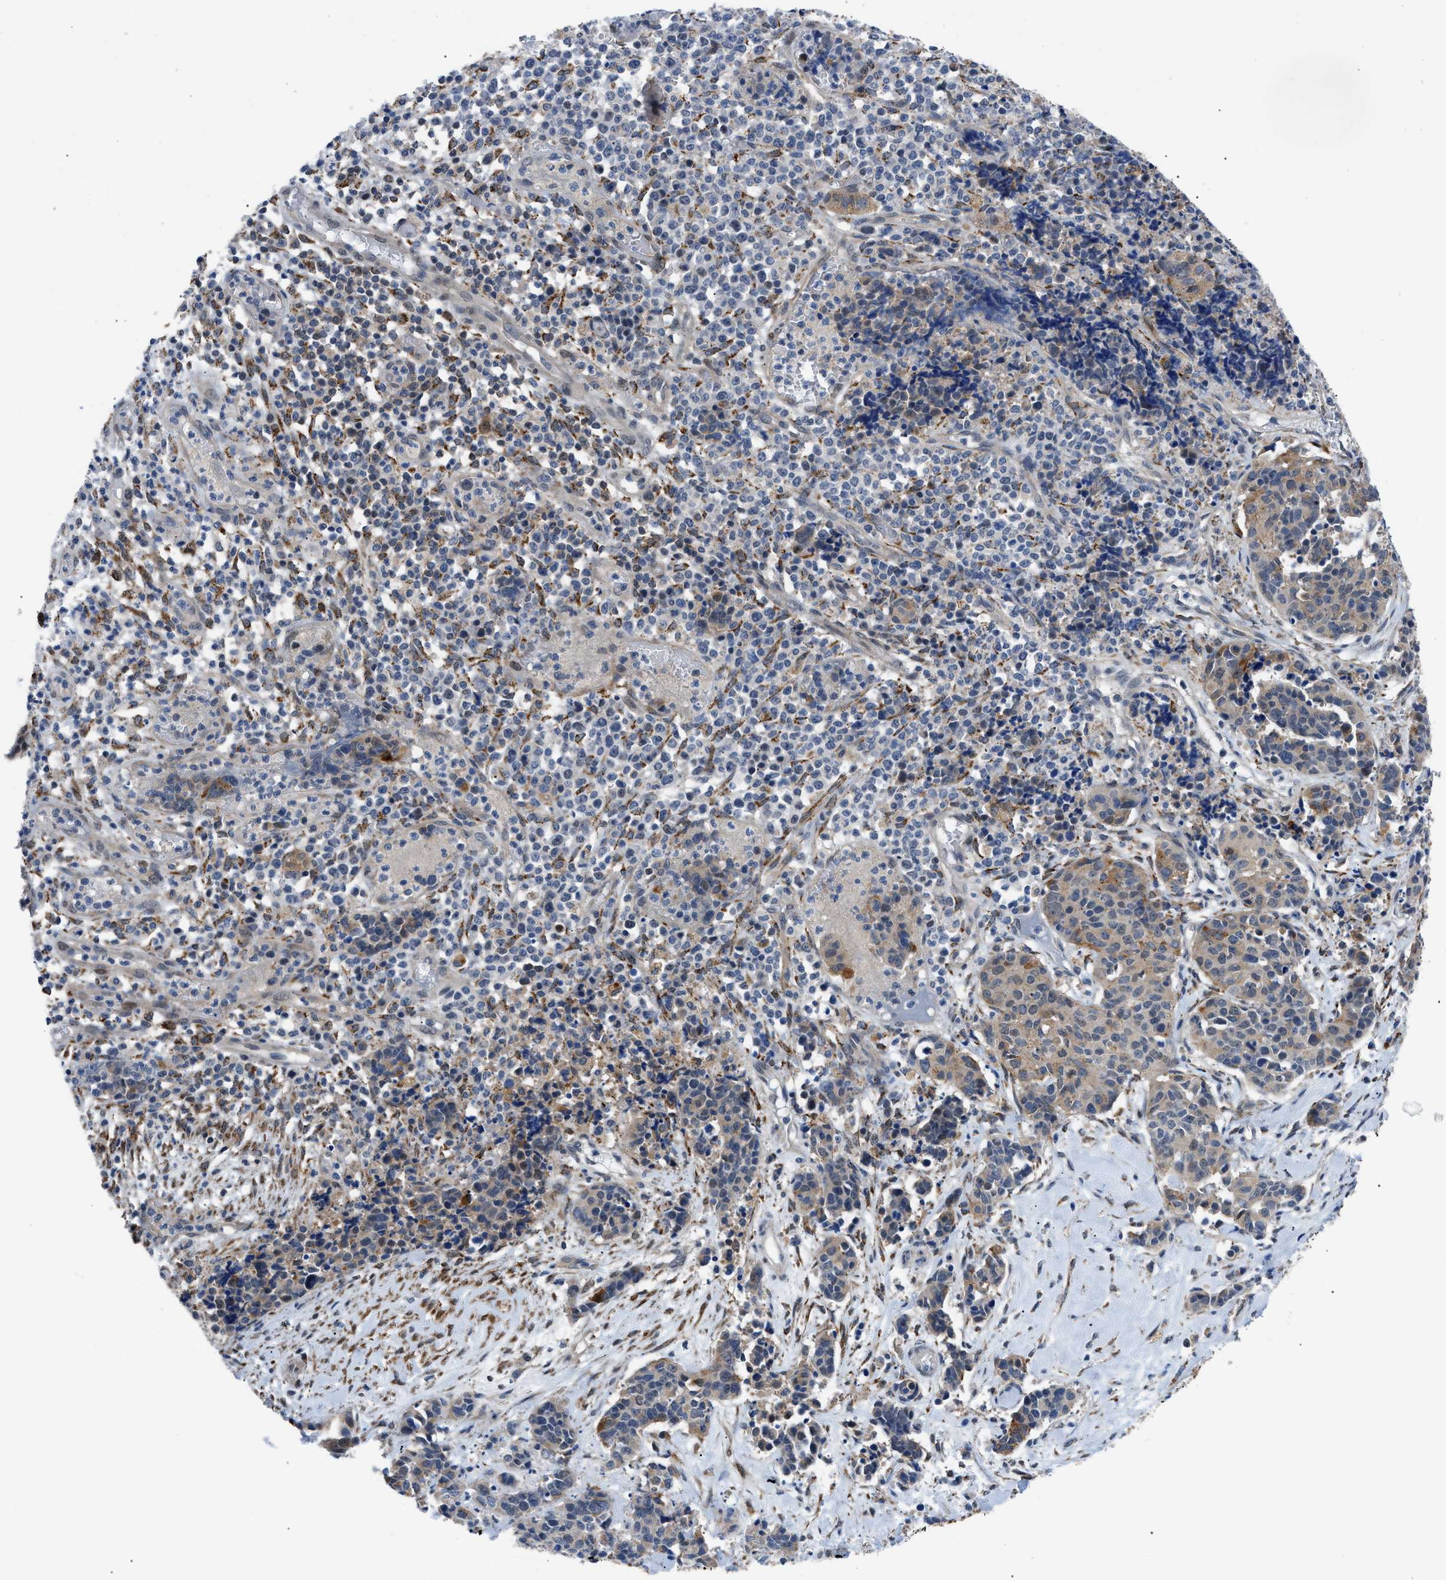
{"staining": {"intensity": "weak", "quantity": "25%-75%", "location": "cytoplasmic/membranous"}, "tissue": "cervical cancer", "cell_type": "Tumor cells", "image_type": "cancer", "snomed": [{"axis": "morphology", "description": "Squamous cell carcinoma, NOS"}, {"axis": "topography", "description": "Cervix"}], "caption": "Protein staining exhibits weak cytoplasmic/membranous expression in about 25%-75% of tumor cells in cervical squamous cell carcinoma. The protein of interest is stained brown, and the nuclei are stained in blue (DAB (3,3'-diaminobenzidine) IHC with brightfield microscopy, high magnification).", "gene": "TMEM45B", "patient": {"sex": "female", "age": 35}}